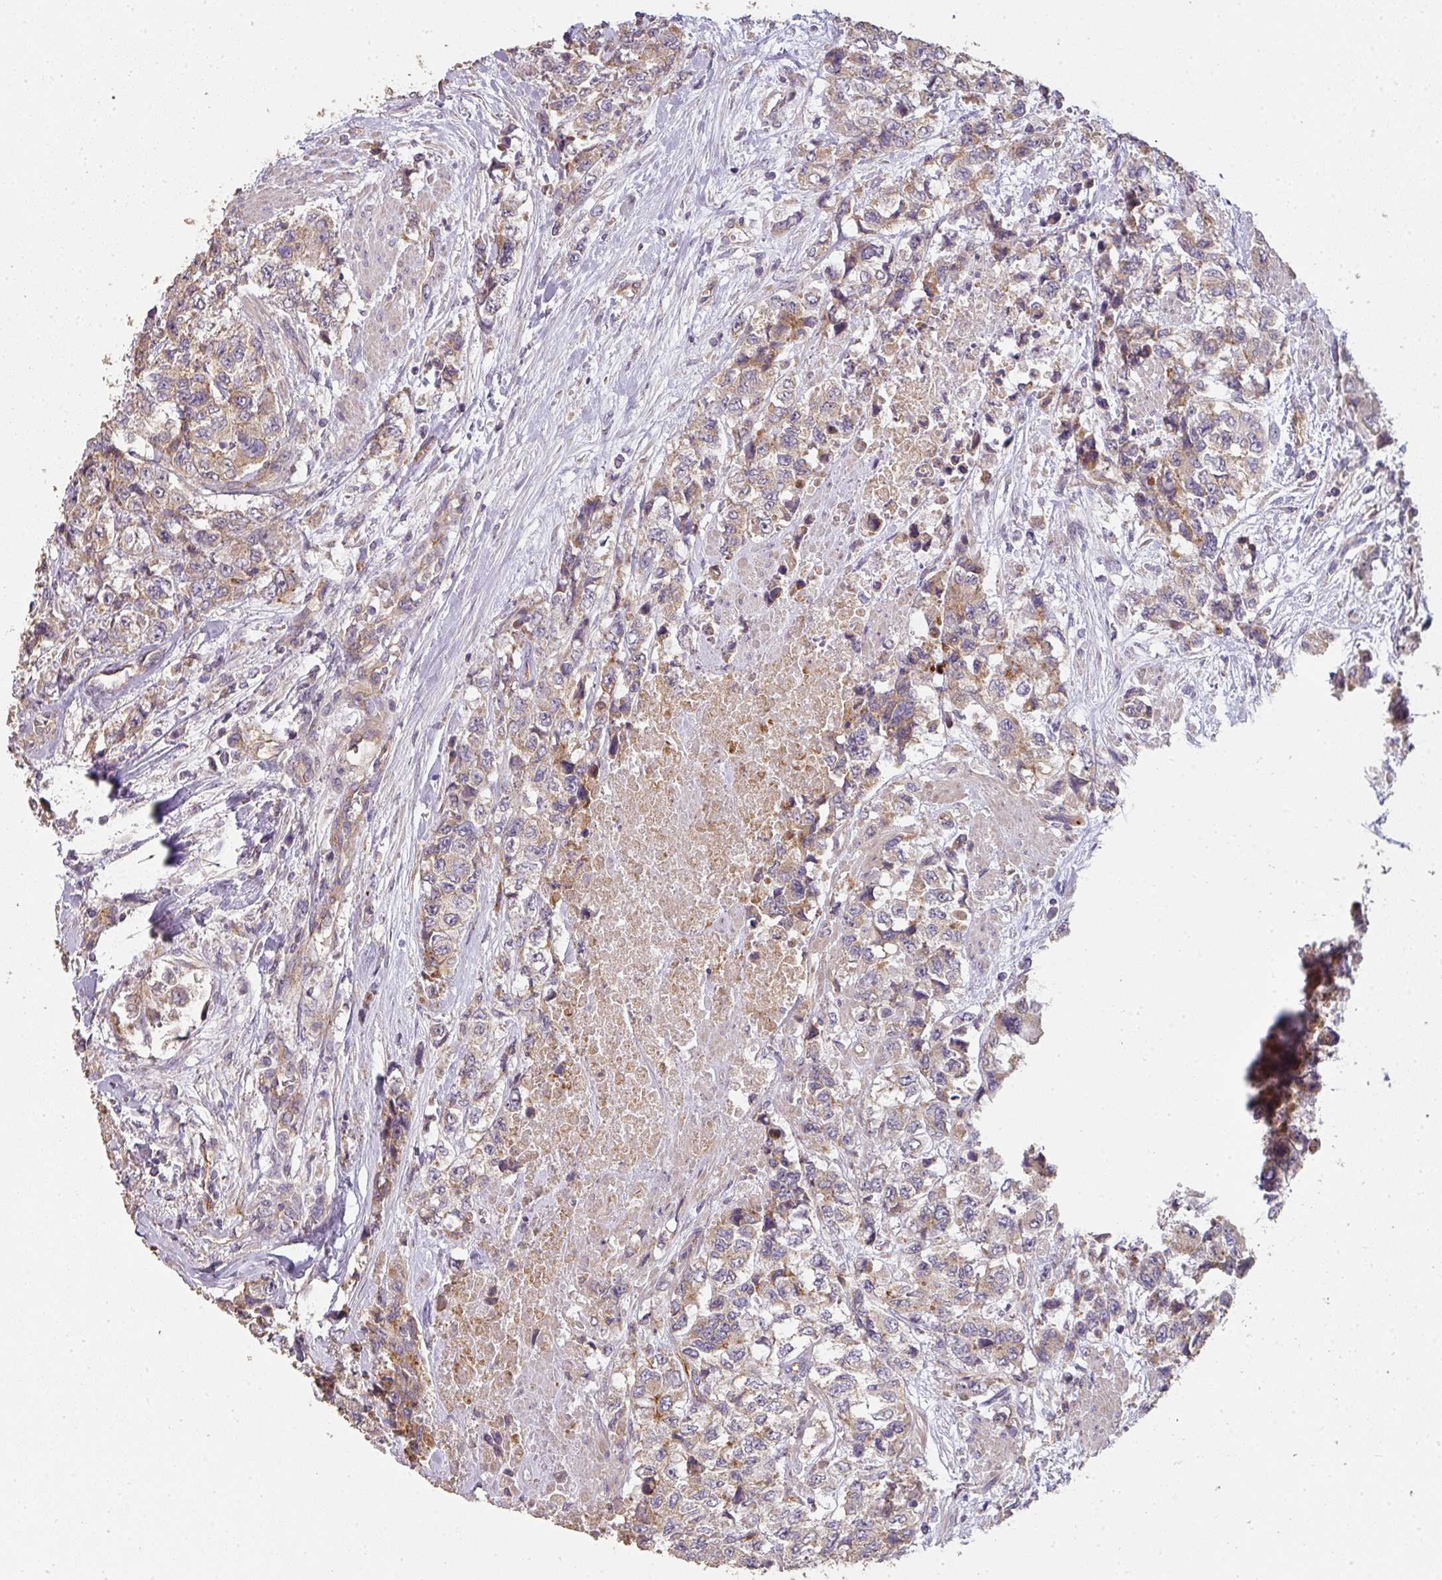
{"staining": {"intensity": "weak", "quantity": "25%-75%", "location": "cytoplasmic/membranous"}, "tissue": "urothelial cancer", "cell_type": "Tumor cells", "image_type": "cancer", "snomed": [{"axis": "morphology", "description": "Urothelial carcinoma, High grade"}, {"axis": "topography", "description": "Urinary bladder"}], "caption": "IHC histopathology image of neoplastic tissue: human urothelial carcinoma (high-grade) stained using immunohistochemistry (IHC) reveals low levels of weak protein expression localized specifically in the cytoplasmic/membranous of tumor cells, appearing as a cytoplasmic/membranous brown color.", "gene": "PCDH1", "patient": {"sex": "female", "age": 78}}